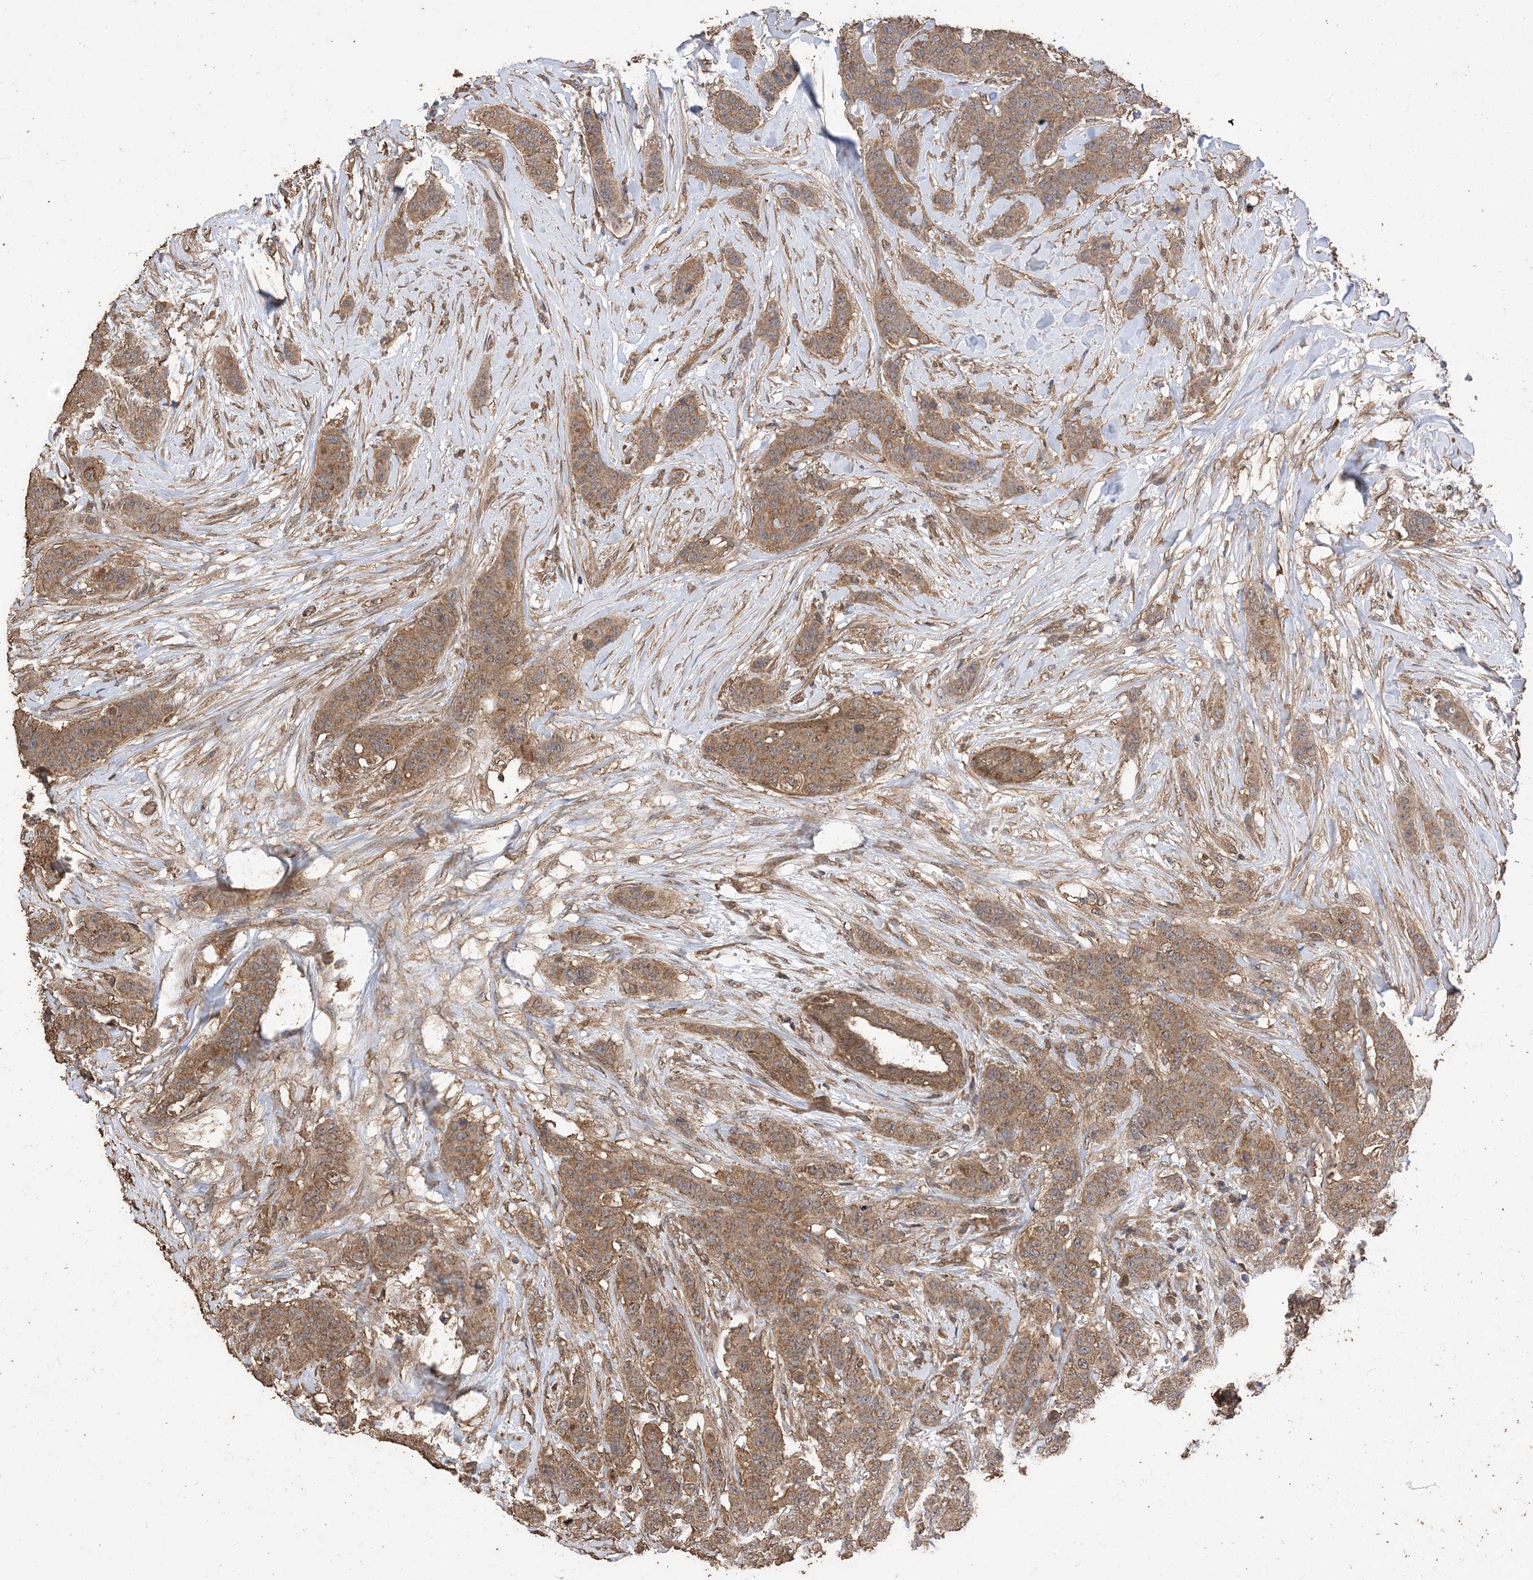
{"staining": {"intensity": "moderate", "quantity": ">75%", "location": "cytoplasmic/membranous"}, "tissue": "breast cancer", "cell_type": "Tumor cells", "image_type": "cancer", "snomed": [{"axis": "morphology", "description": "Duct carcinoma"}, {"axis": "topography", "description": "Breast"}], "caption": "Breast invasive ductal carcinoma stained for a protein exhibits moderate cytoplasmic/membranous positivity in tumor cells. (Stains: DAB in brown, nuclei in blue, Microscopy: brightfield microscopy at high magnification).", "gene": "ZKSCAN5", "patient": {"sex": "female", "age": 40}}